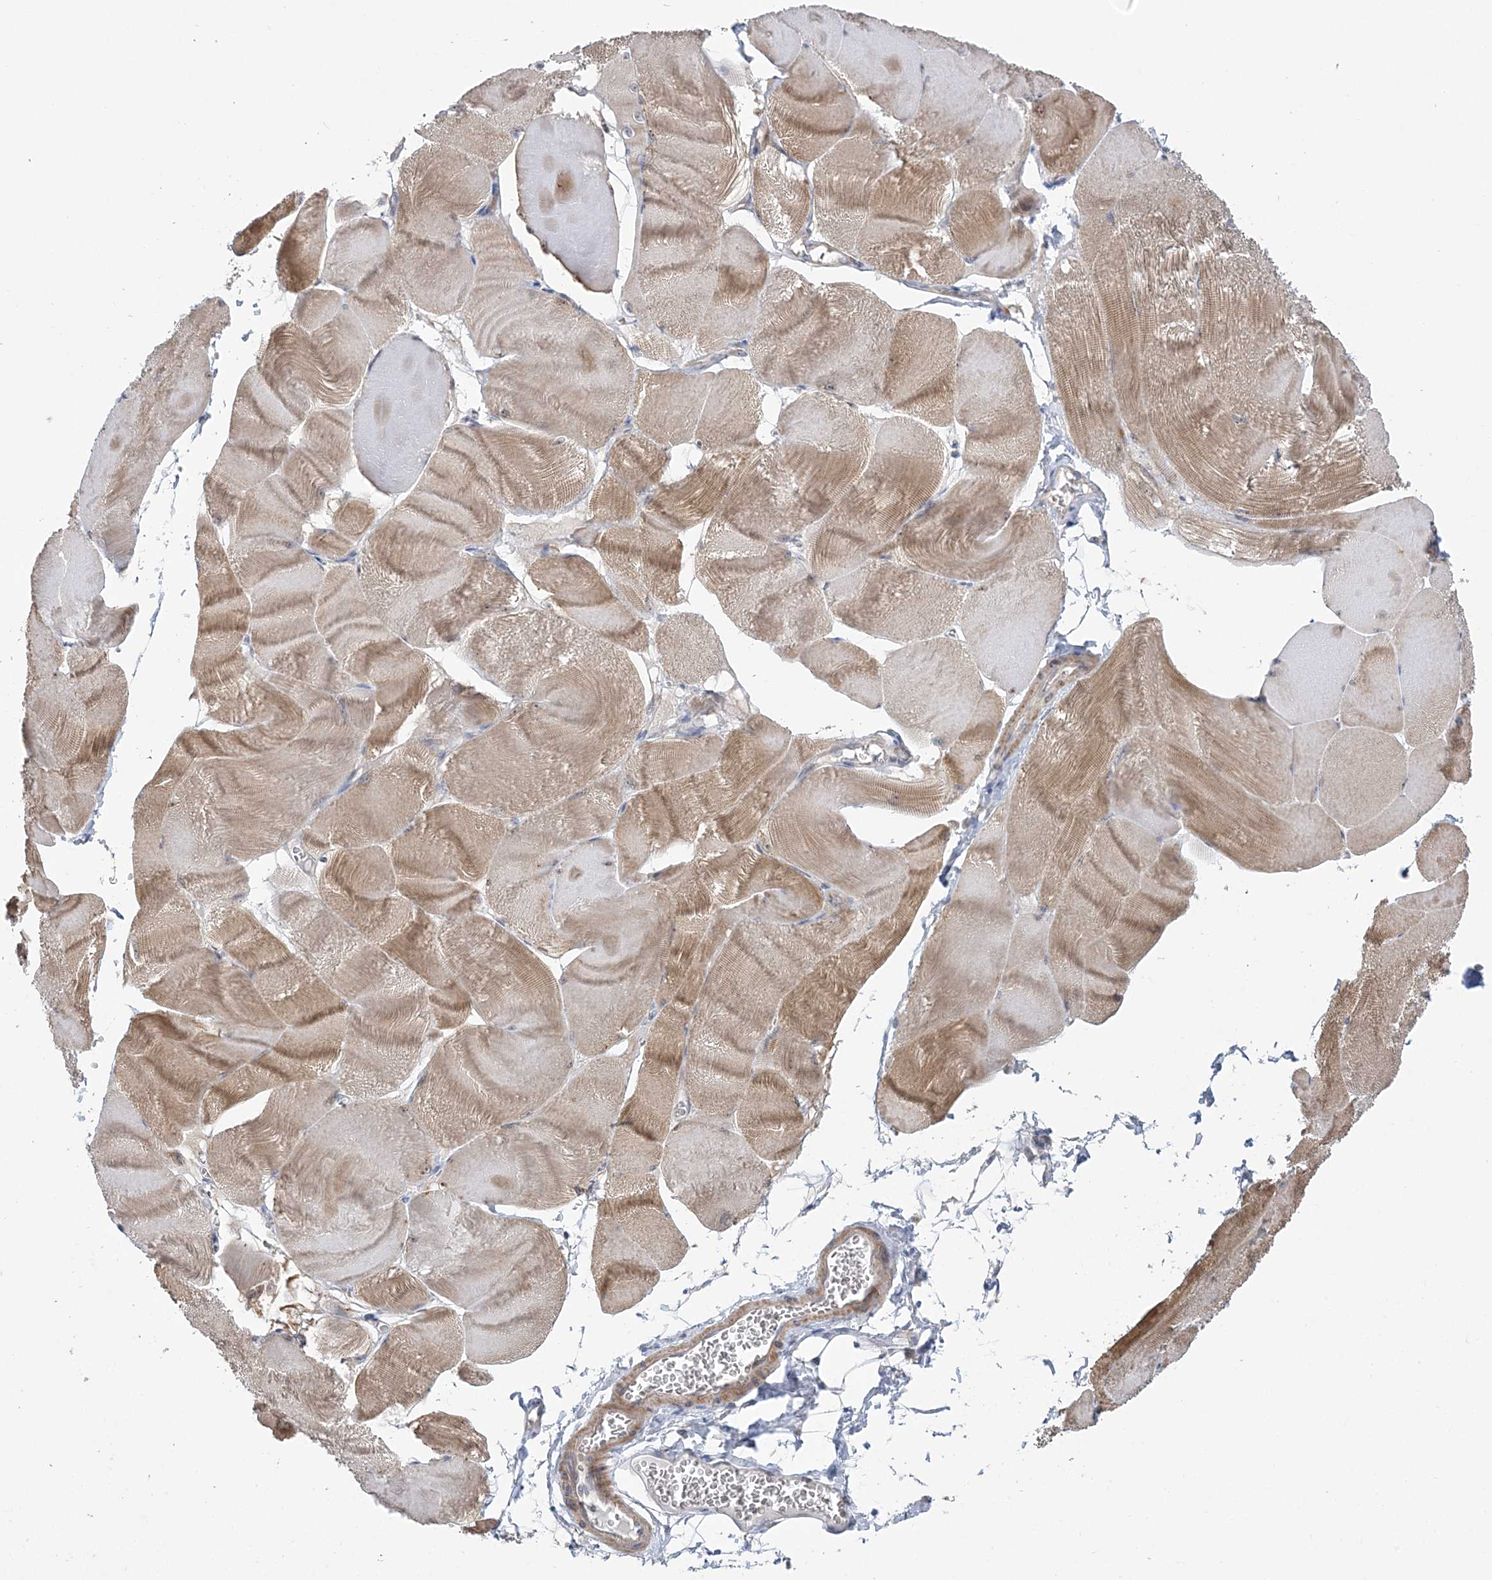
{"staining": {"intensity": "moderate", "quantity": "25%-75%", "location": "cytoplasmic/membranous"}, "tissue": "skeletal muscle", "cell_type": "Myocytes", "image_type": "normal", "snomed": [{"axis": "morphology", "description": "Normal tissue, NOS"}, {"axis": "morphology", "description": "Basal cell carcinoma"}, {"axis": "topography", "description": "Skeletal muscle"}], "caption": "Immunohistochemical staining of unremarkable human skeletal muscle shows medium levels of moderate cytoplasmic/membranous positivity in approximately 25%-75% of myocytes.", "gene": "MMADHC", "patient": {"sex": "female", "age": 64}}